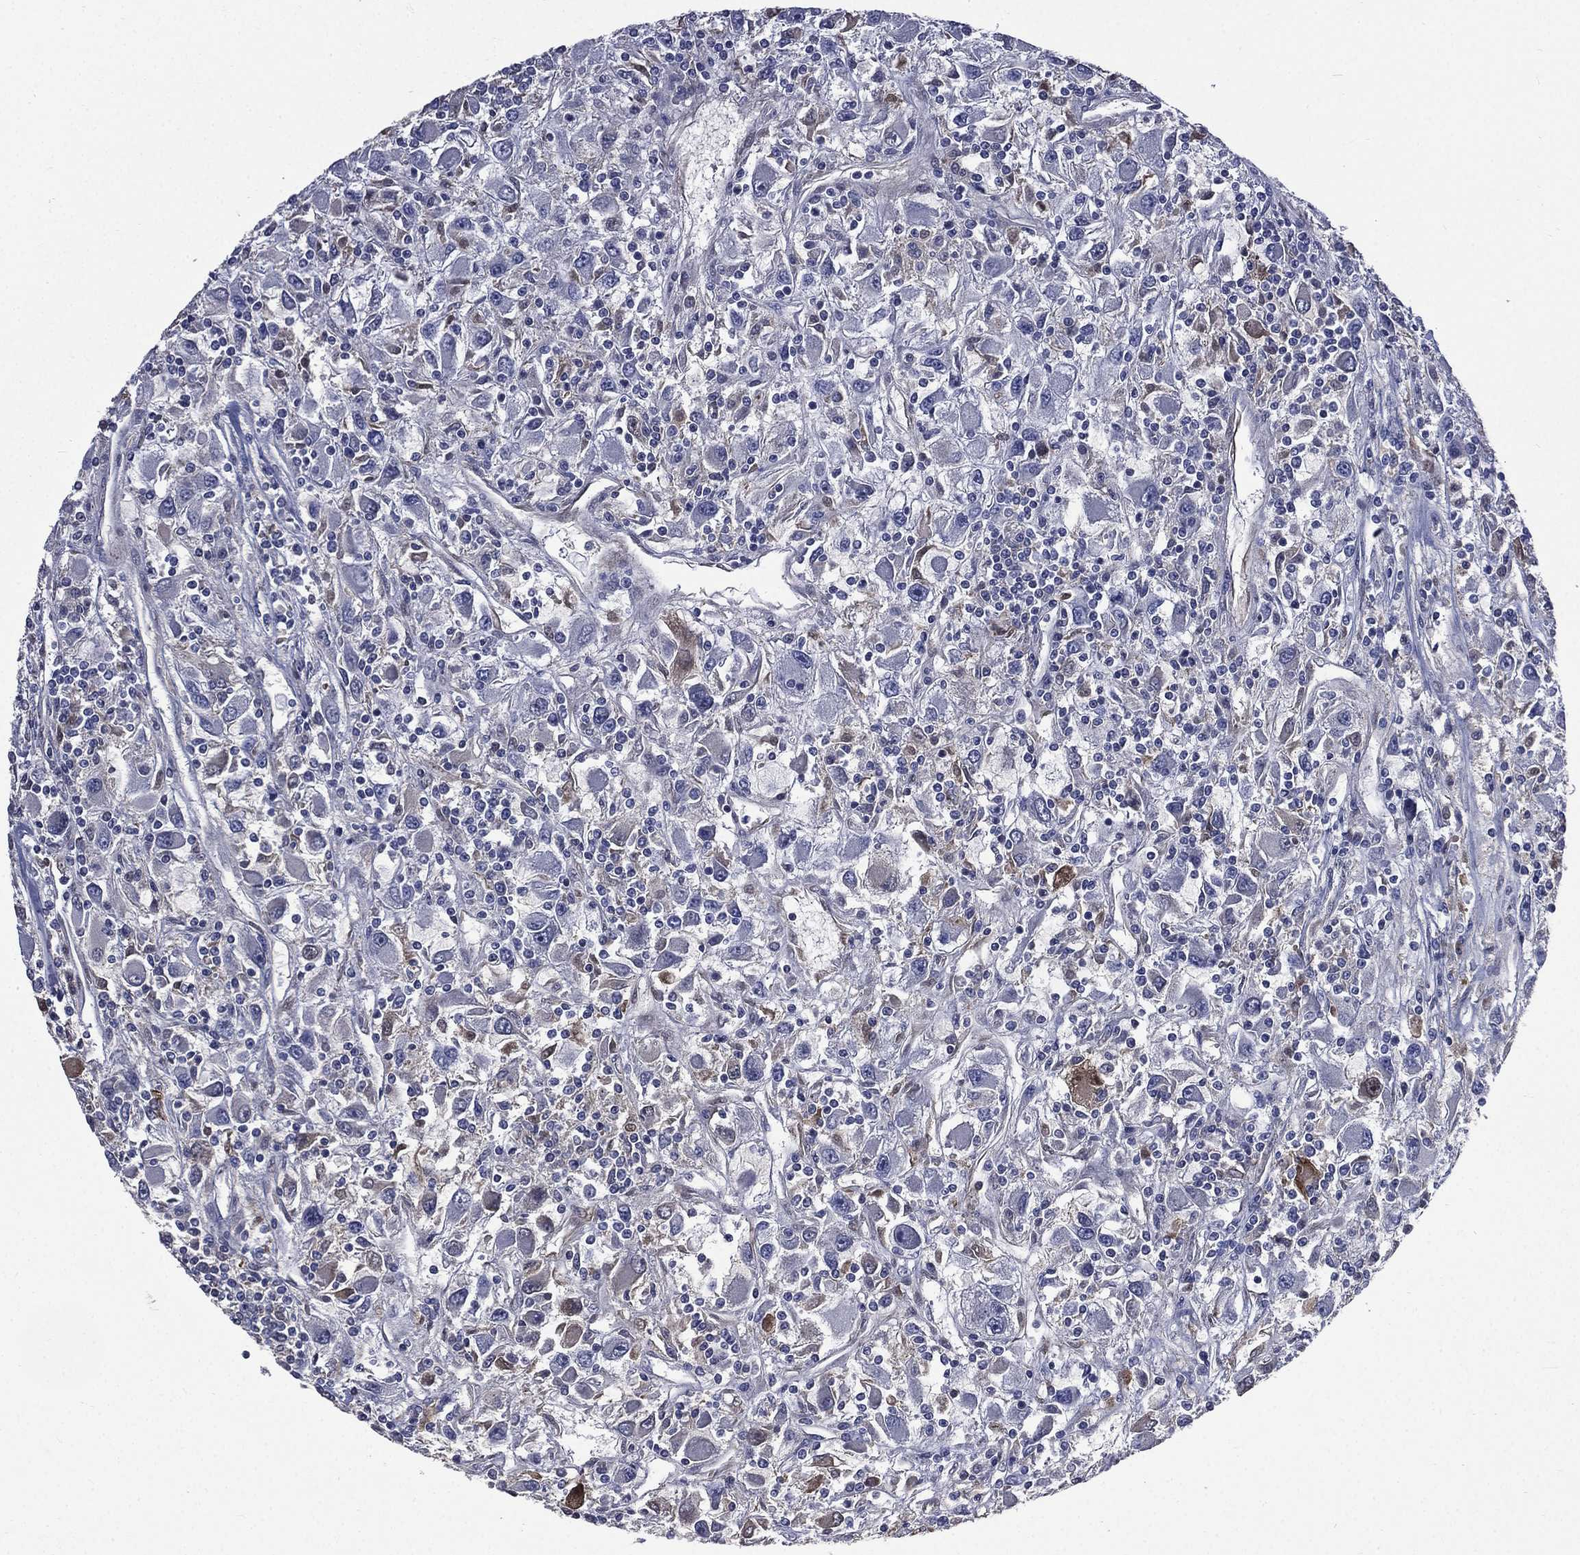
{"staining": {"intensity": "negative", "quantity": "none", "location": "none"}, "tissue": "renal cancer", "cell_type": "Tumor cells", "image_type": "cancer", "snomed": [{"axis": "morphology", "description": "Adenocarcinoma, NOS"}, {"axis": "topography", "description": "Kidney"}], "caption": "High magnification brightfield microscopy of renal cancer (adenocarcinoma) stained with DAB (brown) and counterstained with hematoxylin (blue): tumor cells show no significant expression.", "gene": "FGG", "patient": {"sex": "female", "age": 67}}